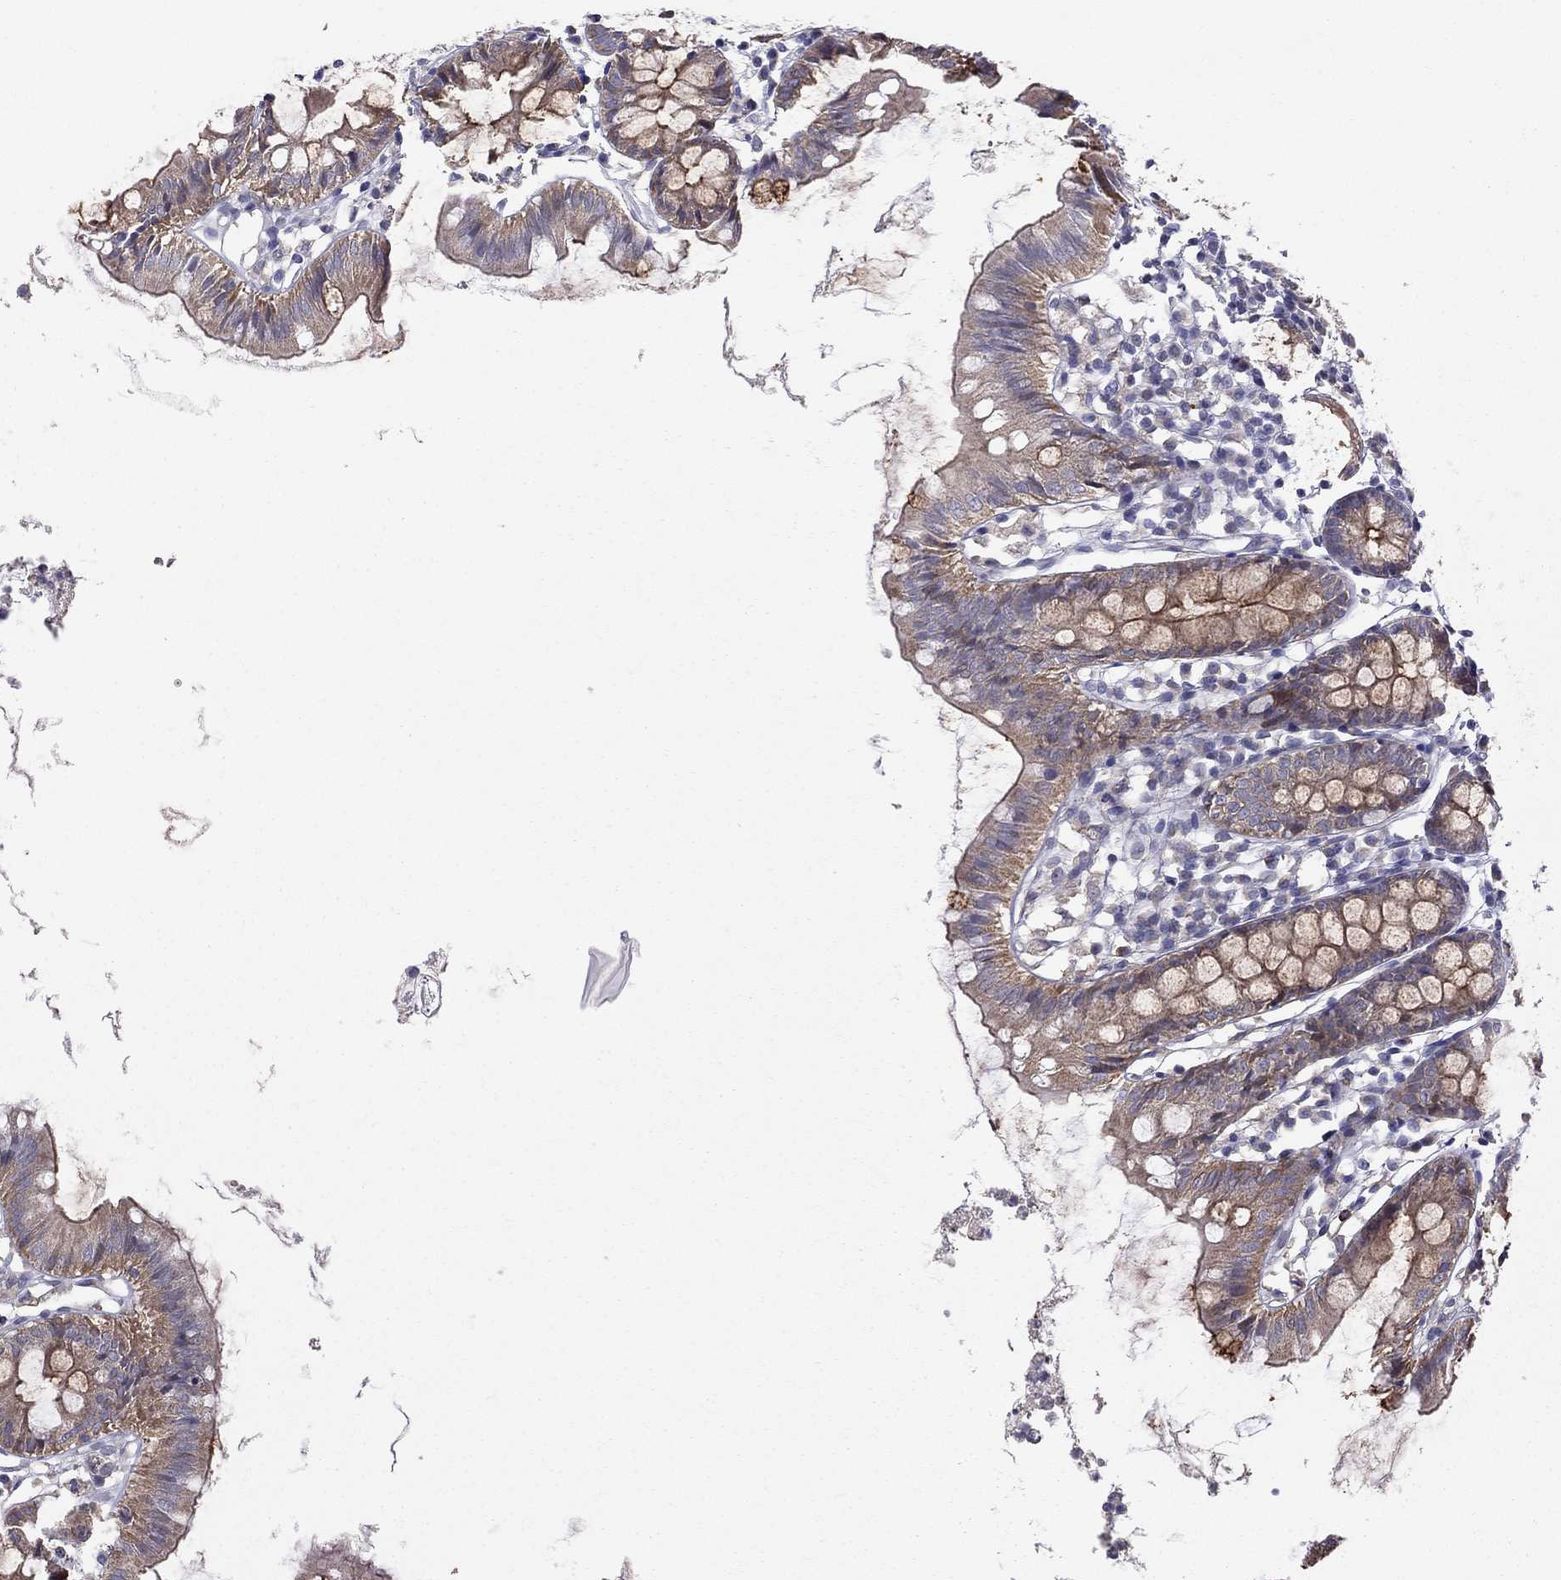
{"staining": {"intensity": "negative", "quantity": "none", "location": "none"}, "tissue": "colon", "cell_type": "Endothelial cells", "image_type": "normal", "snomed": [{"axis": "morphology", "description": "Normal tissue, NOS"}, {"axis": "topography", "description": "Colon"}], "caption": "High power microscopy histopathology image of an immunohistochemistry photomicrograph of unremarkable colon, revealing no significant expression in endothelial cells.", "gene": "SYTL2", "patient": {"sex": "female", "age": 84}}